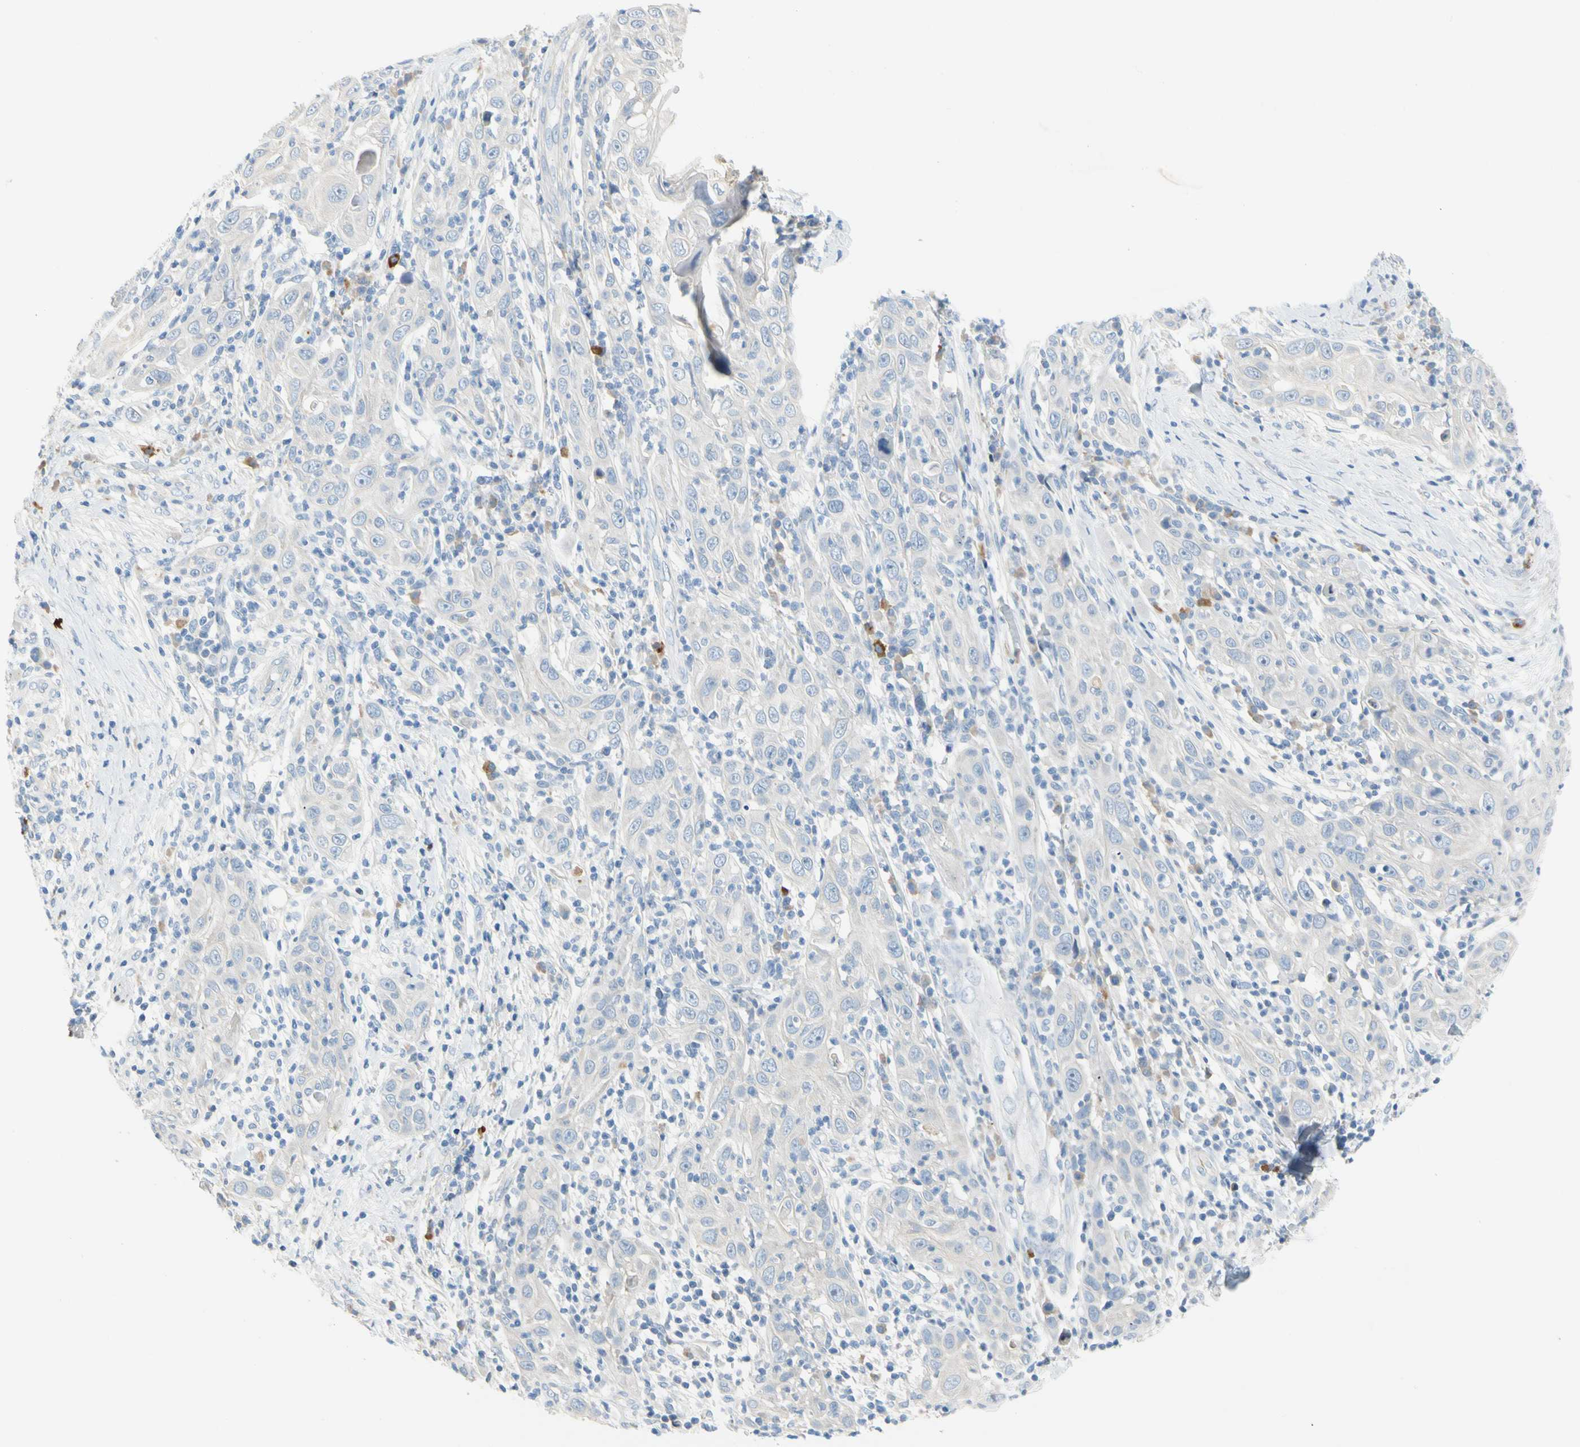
{"staining": {"intensity": "negative", "quantity": "none", "location": "none"}, "tissue": "skin cancer", "cell_type": "Tumor cells", "image_type": "cancer", "snomed": [{"axis": "morphology", "description": "Squamous cell carcinoma, NOS"}, {"axis": "topography", "description": "Skin"}], "caption": "This is an IHC image of human skin cancer. There is no positivity in tumor cells.", "gene": "PPBP", "patient": {"sex": "female", "age": 88}}